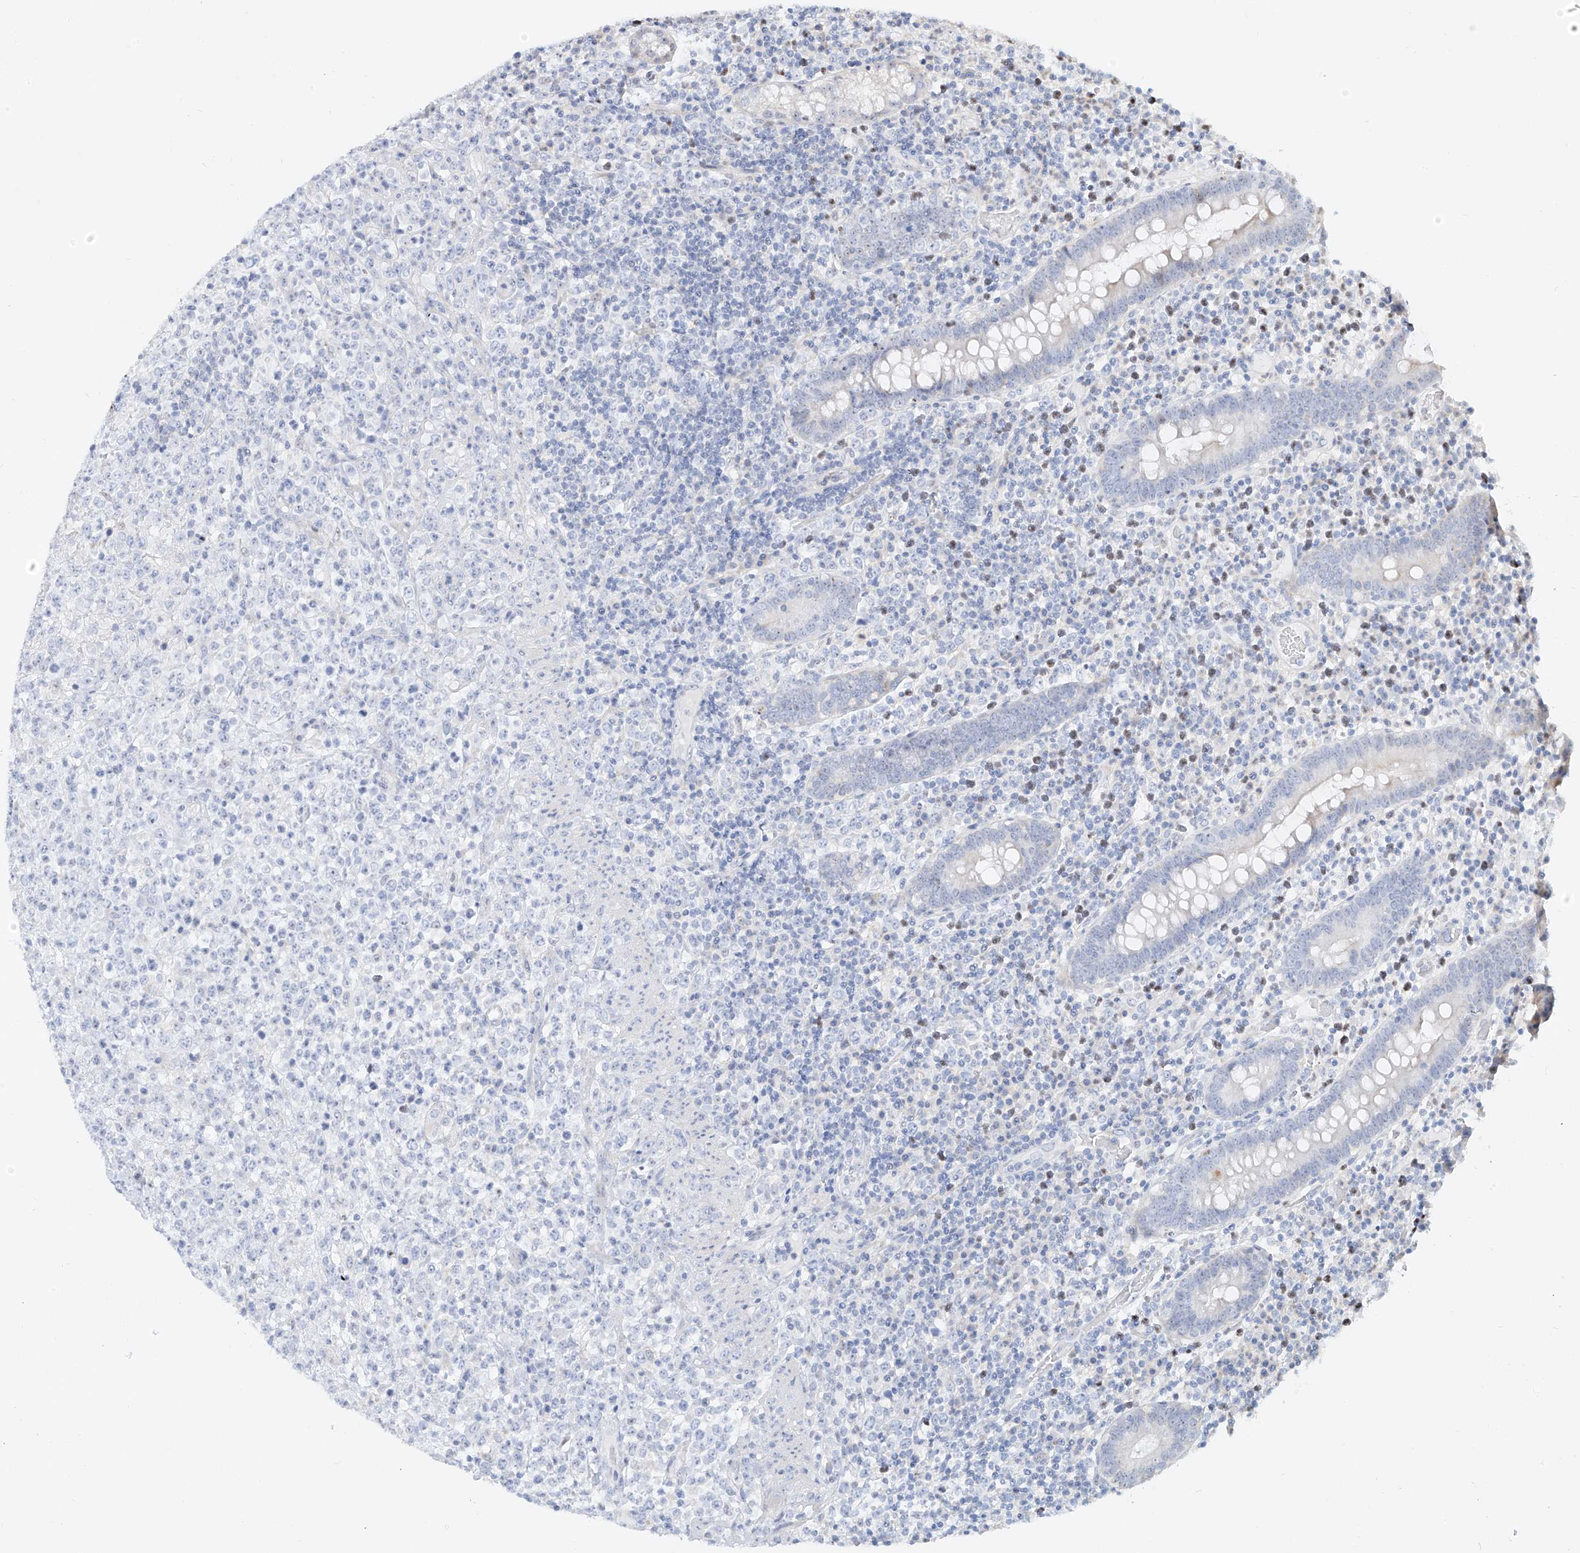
{"staining": {"intensity": "negative", "quantity": "none", "location": "none"}, "tissue": "lymphoma", "cell_type": "Tumor cells", "image_type": "cancer", "snomed": [{"axis": "morphology", "description": "Malignant lymphoma, non-Hodgkin's type, High grade"}, {"axis": "topography", "description": "Colon"}], "caption": "High magnification brightfield microscopy of high-grade malignant lymphoma, non-Hodgkin's type stained with DAB (brown) and counterstained with hematoxylin (blue): tumor cells show no significant positivity.", "gene": "SNU13", "patient": {"sex": "female", "age": 53}}